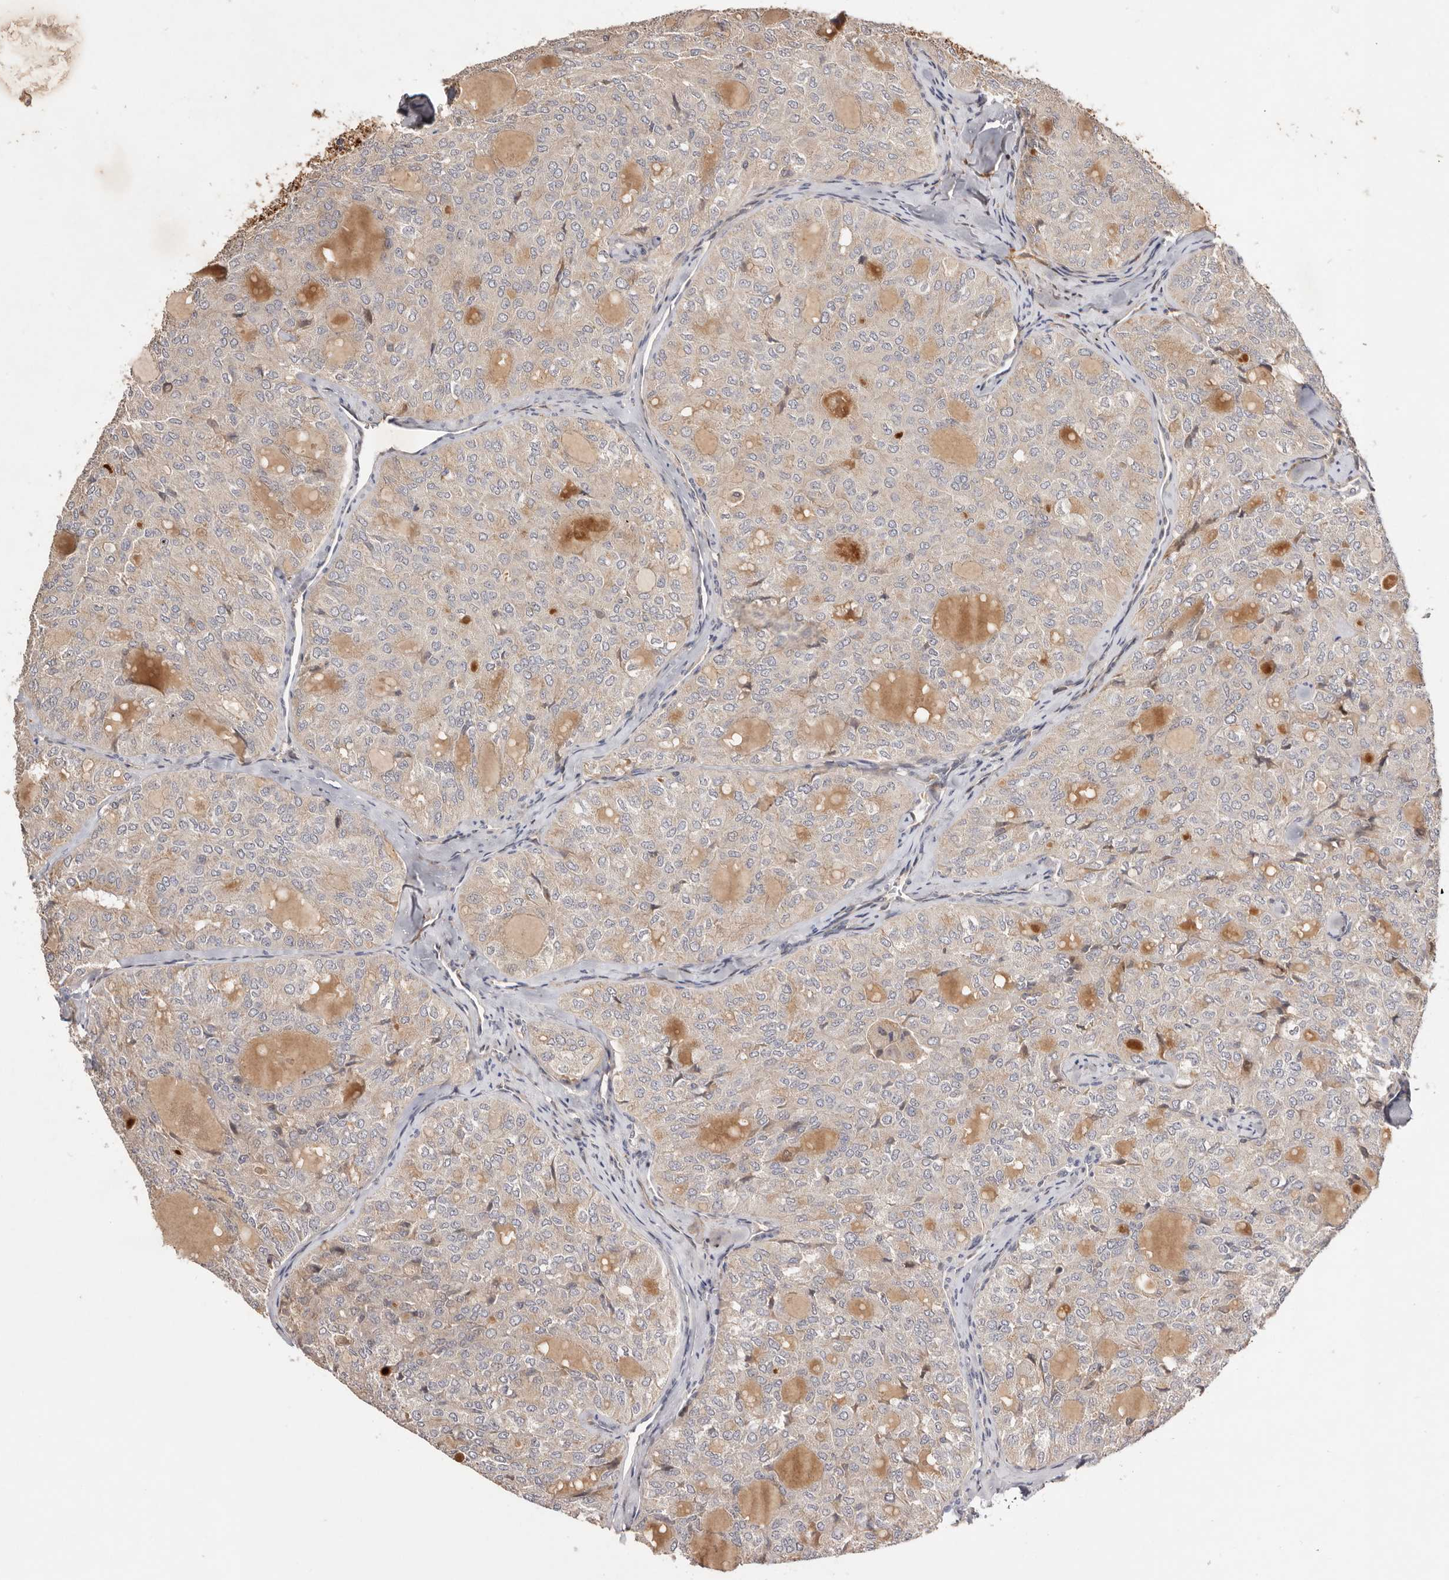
{"staining": {"intensity": "negative", "quantity": "none", "location": "none"}, "tissue": "thyroid cancer", "cell_type": "Tumor cells", "image_type": "cancer", "snomed": [{"axis": "morphology", "description": "Follicular adenoma carcinoma, NOS"}, {"axis": "topography", "description": "Thyroid gland"}], "caption": "This photomicrograph is of thyroid cancer stained with immunohistochemistry (IHC) to label a protein in brown with the nuclei are counter-stained blue. There is no expression in tumor cells. Nuclei are stained in blue.", "gene": "DOP1A", "patient": {"sex": "male", "age": 75}}